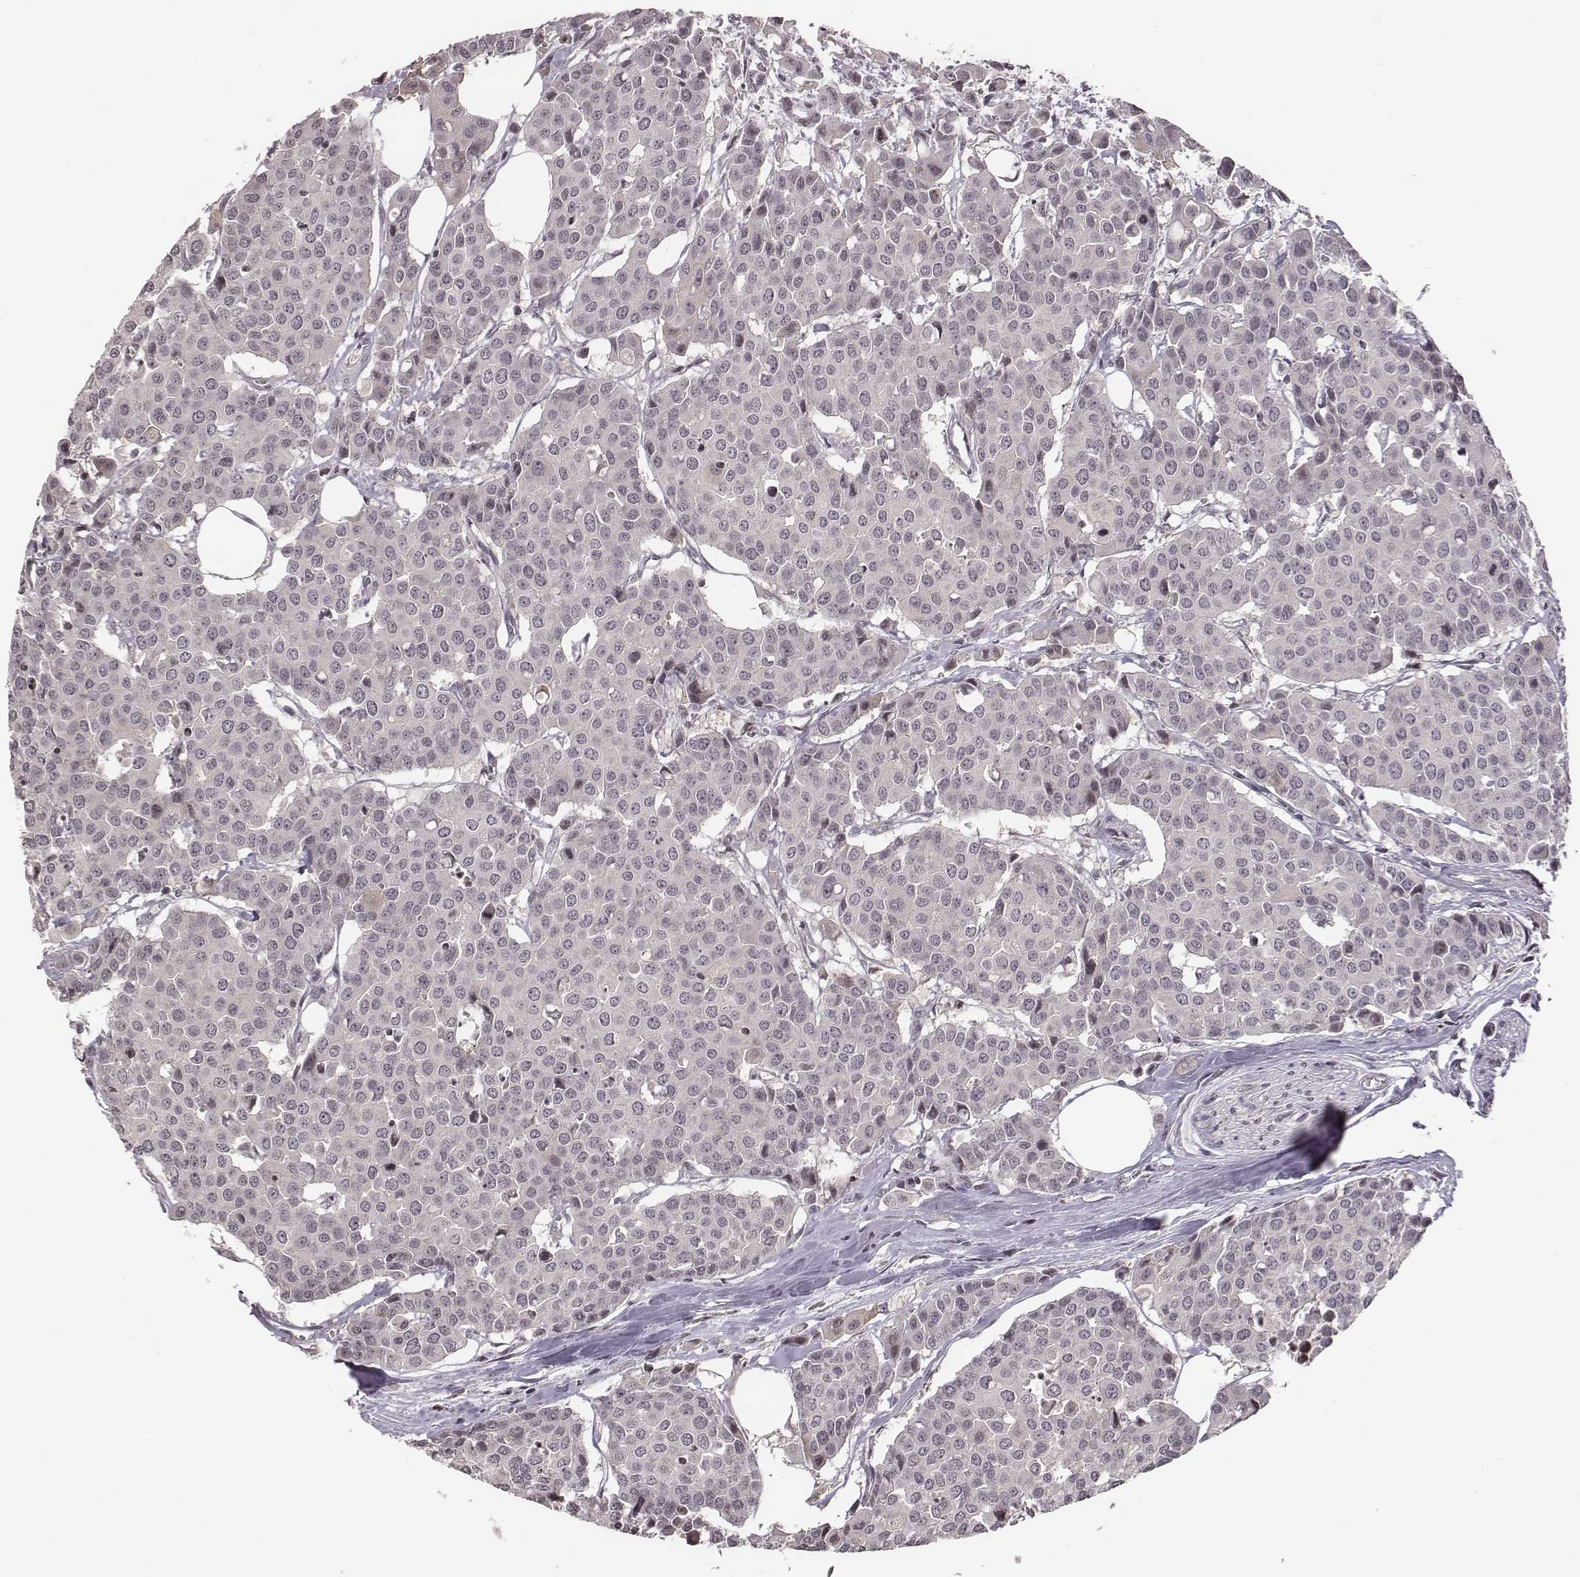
{"staining": {"intensity": "negative", "quantity": "none", "location": "none"}, "tissue": "carcinoid", "cell_type": "Tumor cells", "image_type": "cancer", "snomed": [{"axis": "morphology", "description": "Carcinoid, malignant, NOS"}, {"axis": "topography", "description": "Colon"}], "caption": "Tumor cells show no significant protein expression in carcinoid.", "gene": "GRM4", "patient": {"sex": "male", "age": 81}}